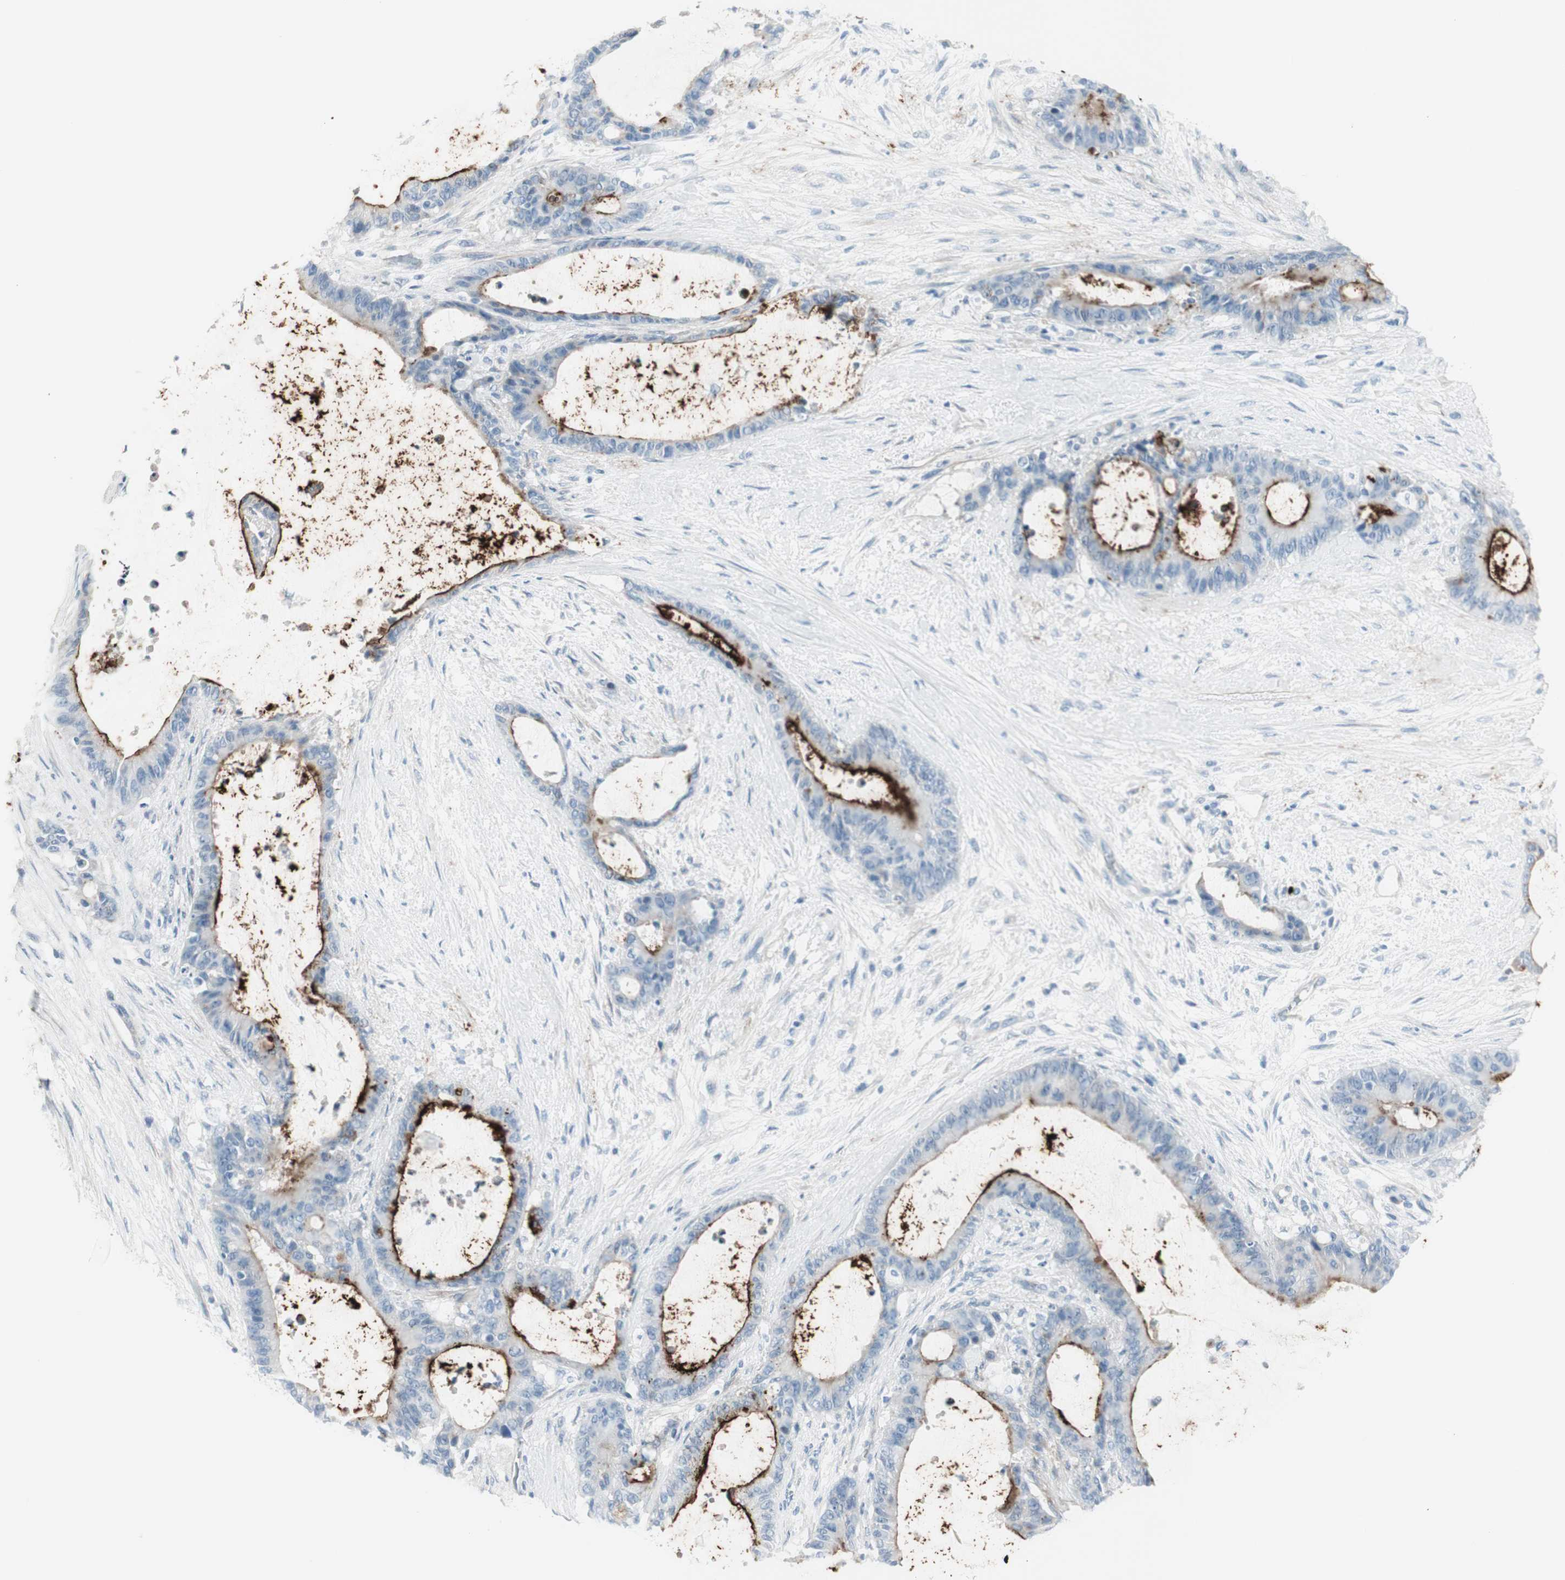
{"staining": {"intensity": "moderate", "quantity": "25%-75%", "location": "cytoplasmic/membranous"}, "tissue": "liver cancer", "cell_type": "Tumor cells", "image_type": "cancer", "snomed": [{"axis": "morphology", "description": "Cholangiocarcinoma"}, {"axis": "topography", "description": "Liver"}], "caption": "There is medium levels of moderate cytoplasmic/membranous expression in tumor cells of cholangiocarcinoma (liver), as demonstrated by immunohistochemical staining (brown color).", "gene": "CDHR5", "patient": {"sex": "female", "age": 73}}